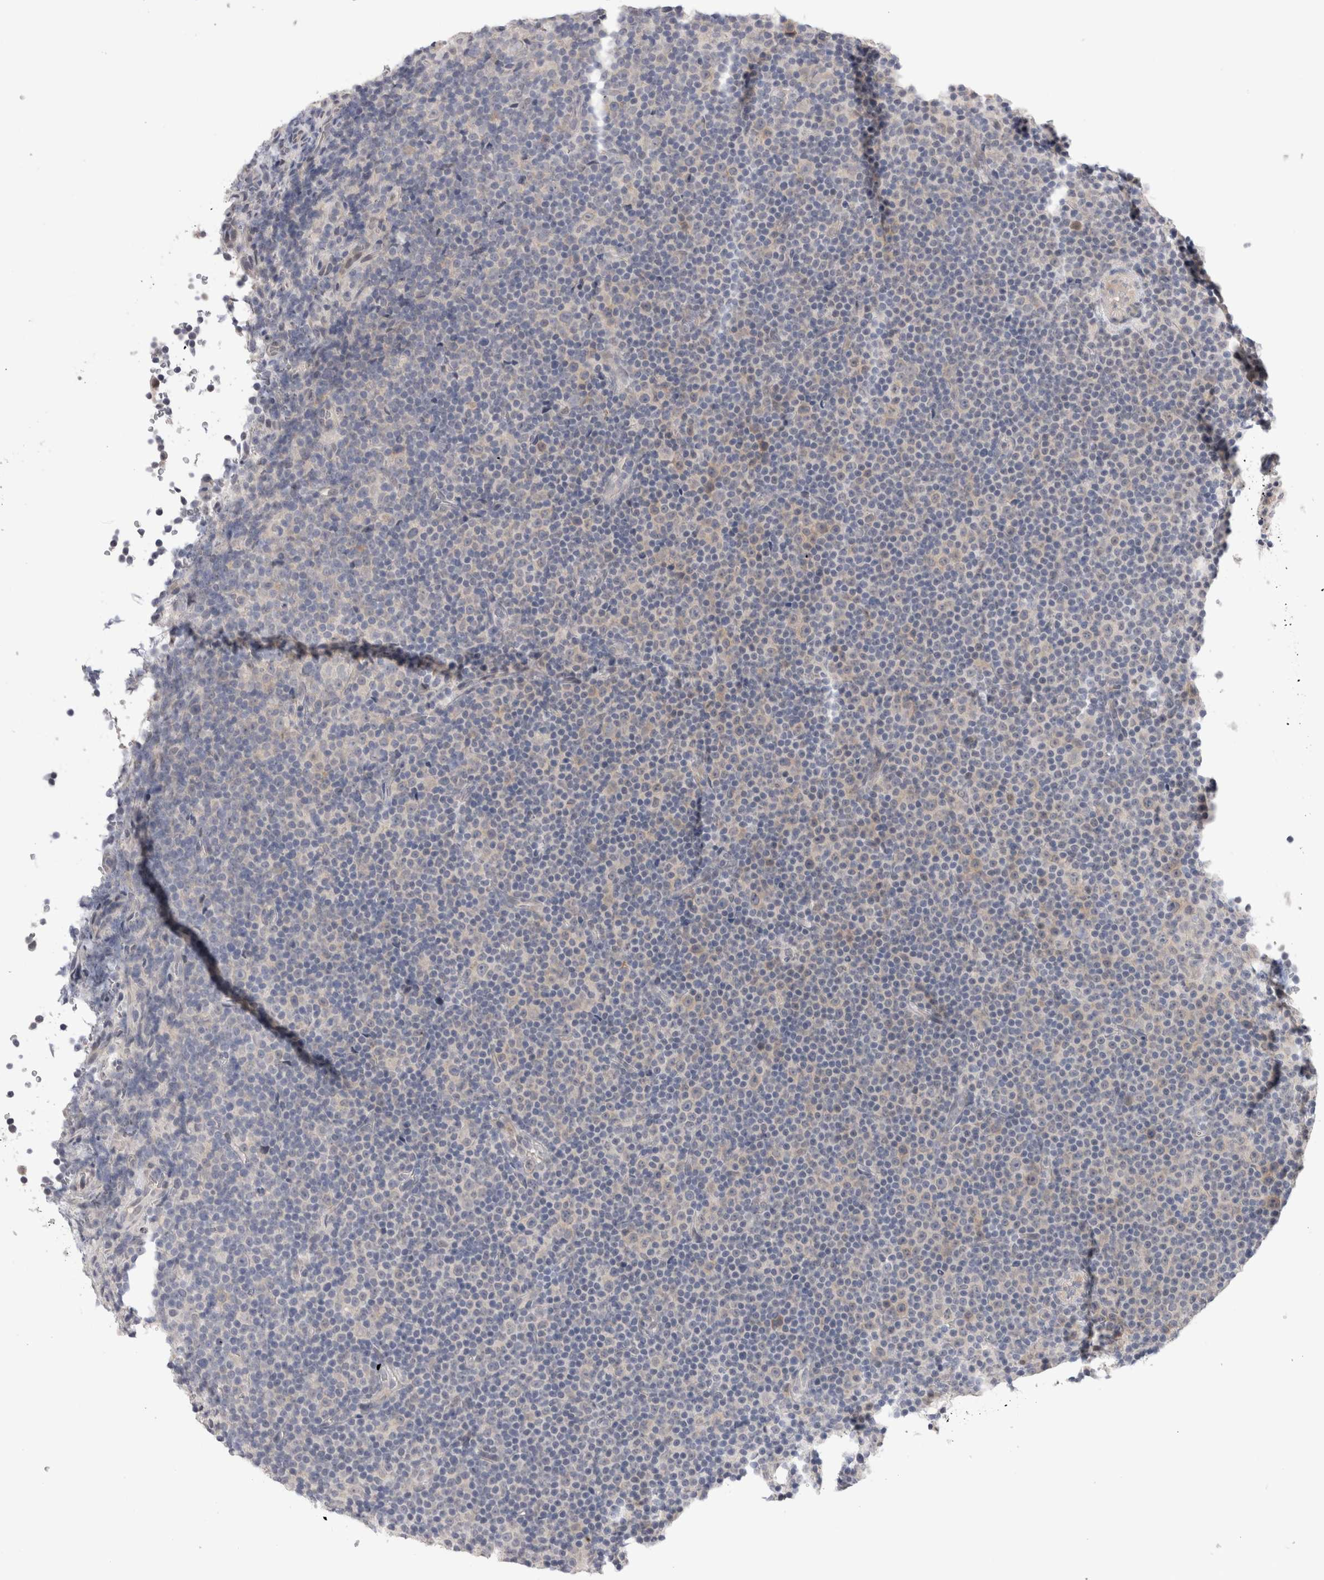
{"staining": {"intensity": "negative", "quantity": "none", "location": "none"}, "tissue": "lymphoma", "cell_type": "Tumor cells", "image_type": "cancer", "snomed": [{"axis": "morphology", "description": "Malignant lymphoma, non-Hodgkin's type, Low grade"}, {"axis": "topography", "description": "Lymph node"}], "caption": "Tumor cells are negative for brown protein staining in malignant lymphoma, non-Hodgkin's type (low-grade).", "gene": "CRYBG1", "patient": {"sex": "female", "age": 67}}